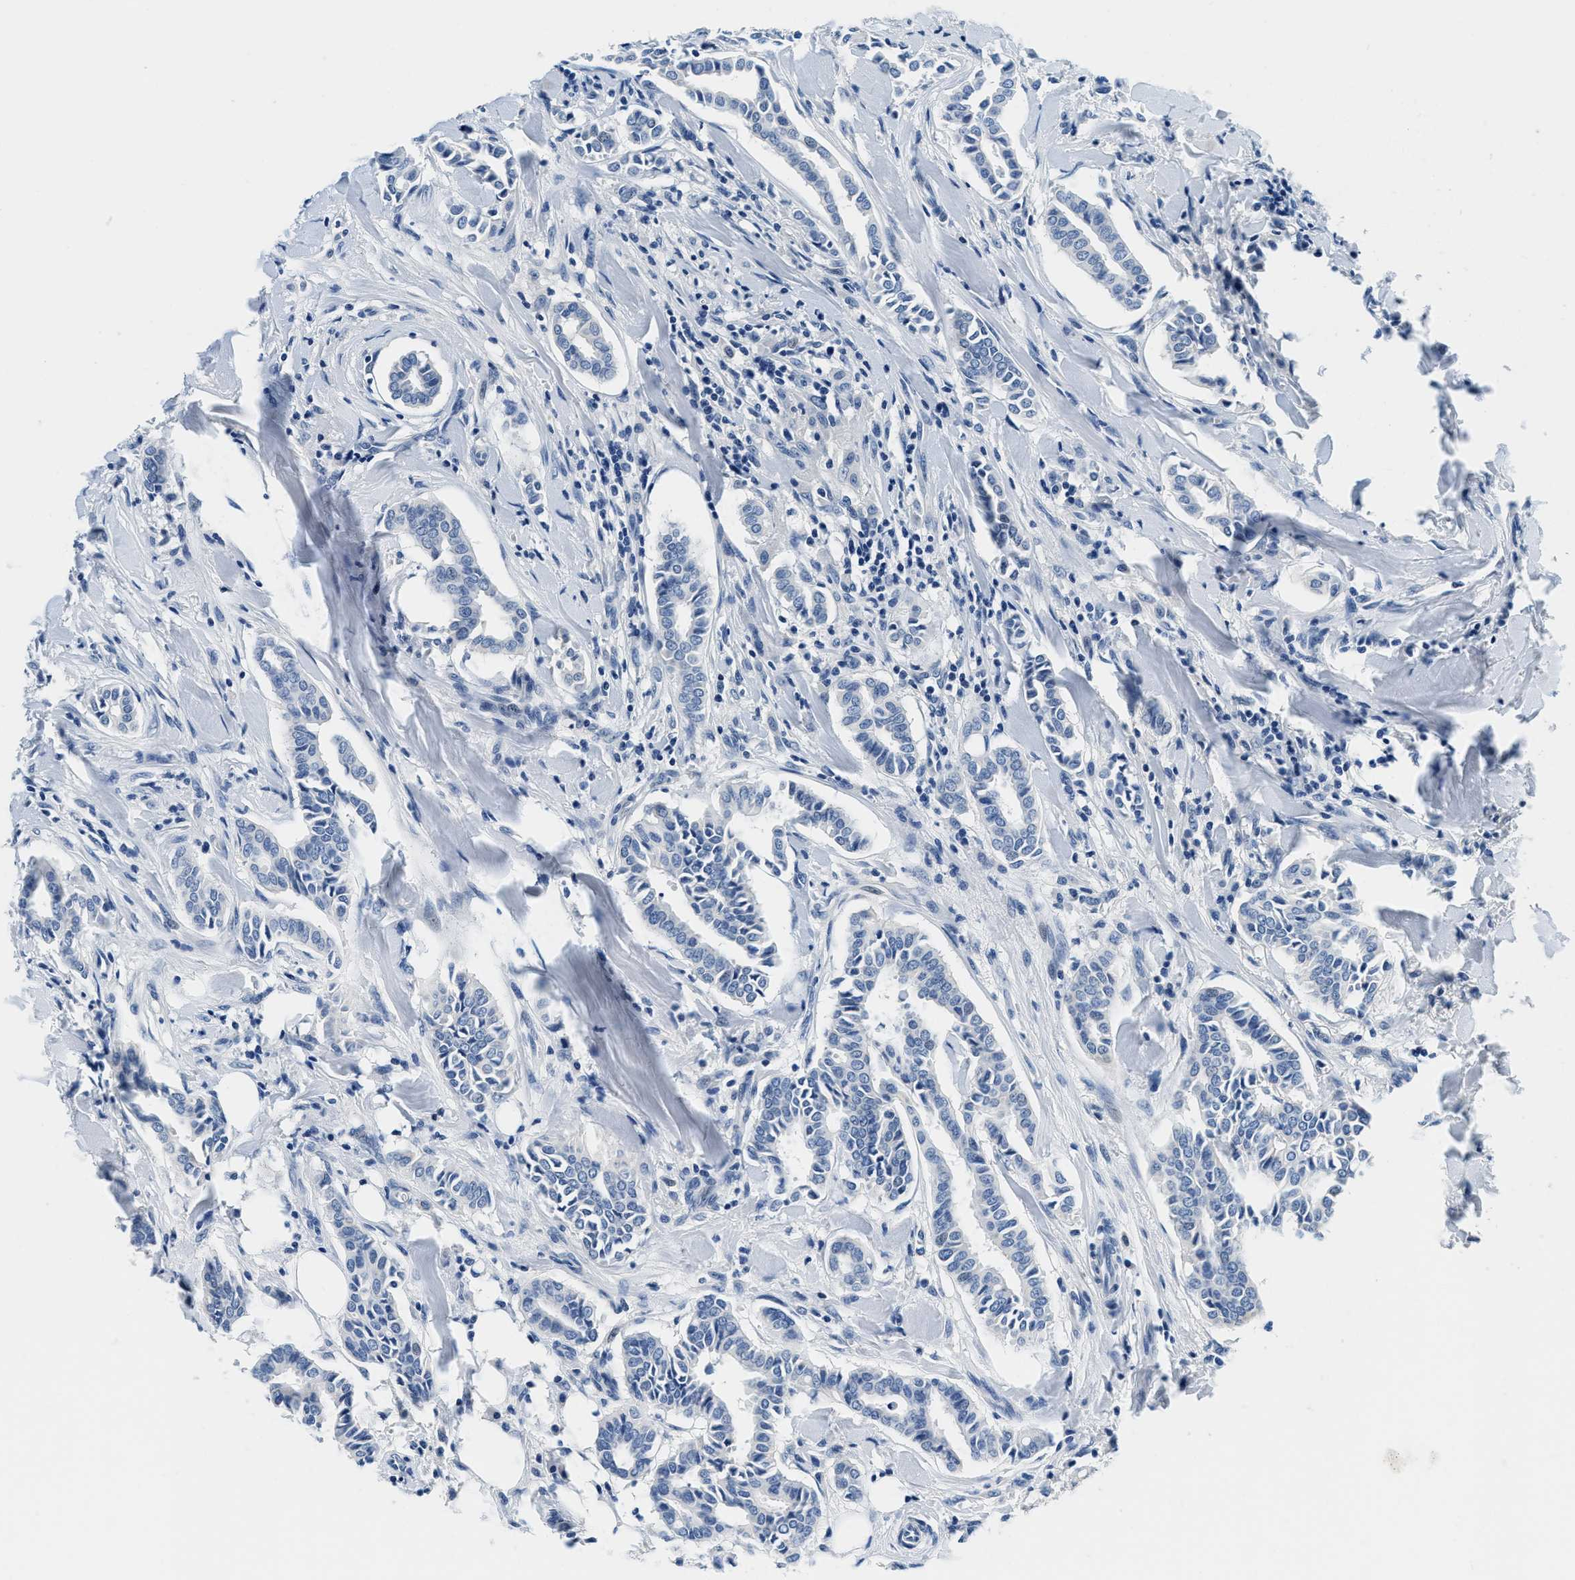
{"staining": {"intensity": "negative", "quantity": "none", "location": "none"}, "tissue": "head and neck cancer", "cell_type": "Tumor cells", "image_type": "cancer", "snomed": [{"axis": "morphology", "description": "Adenocarcinoma, NOS"}, {"axis": "topography", "description": "Salivary gland"}, {"axis": "topography", "description": "Head-Neck"}], "caption": "The immunohistochemistry (IHC) micrograph has no significant expression in tumor cells of head and neck adenocarcinoma tissue.", "gene": "GSTM3", "patient": {"sex": "female", "age": 59}}